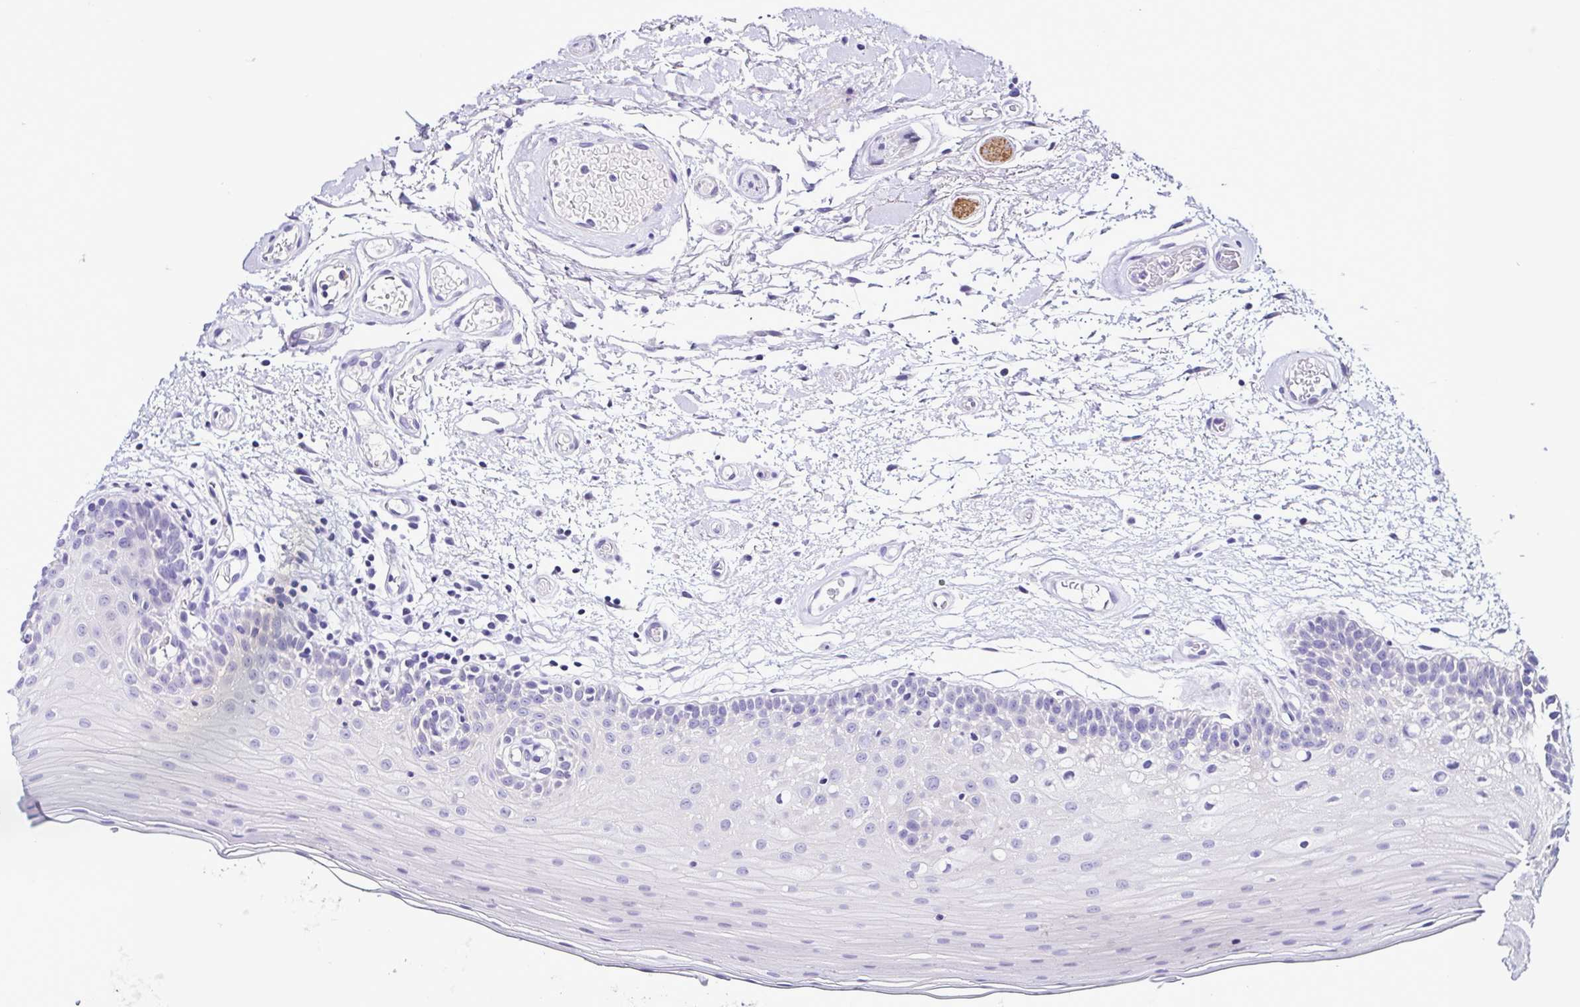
{"staining": {"intensity": "negative", "quantity": "none", "location": "none"}, "tissue": "oral mucosa", "cell_type": "Squamous epithelial cells", "image_type": "normal", "snomed": [{"axis": "morphology", "description": "Normal tissue, NOS"}, {"axis": "morphology", "description": "Squamous cell carcinoma, NOS"}, {"axis": "topography", "description": "Oral tissue"}, {"axis": "topography", "description": "Tounge, NOS"}, {"axis": "topography", "description": "Head-Neck"}], "caption": "This micrograph is of unremarkable oral mucosa stained with immunohistochemistry (IHC) to label a protein in brown with the nuclei are counter-stained blue. There is no positivity in squamous epithelial cells.", "gene": "SRL", "patient": {"sex": "male", "age": 62}}